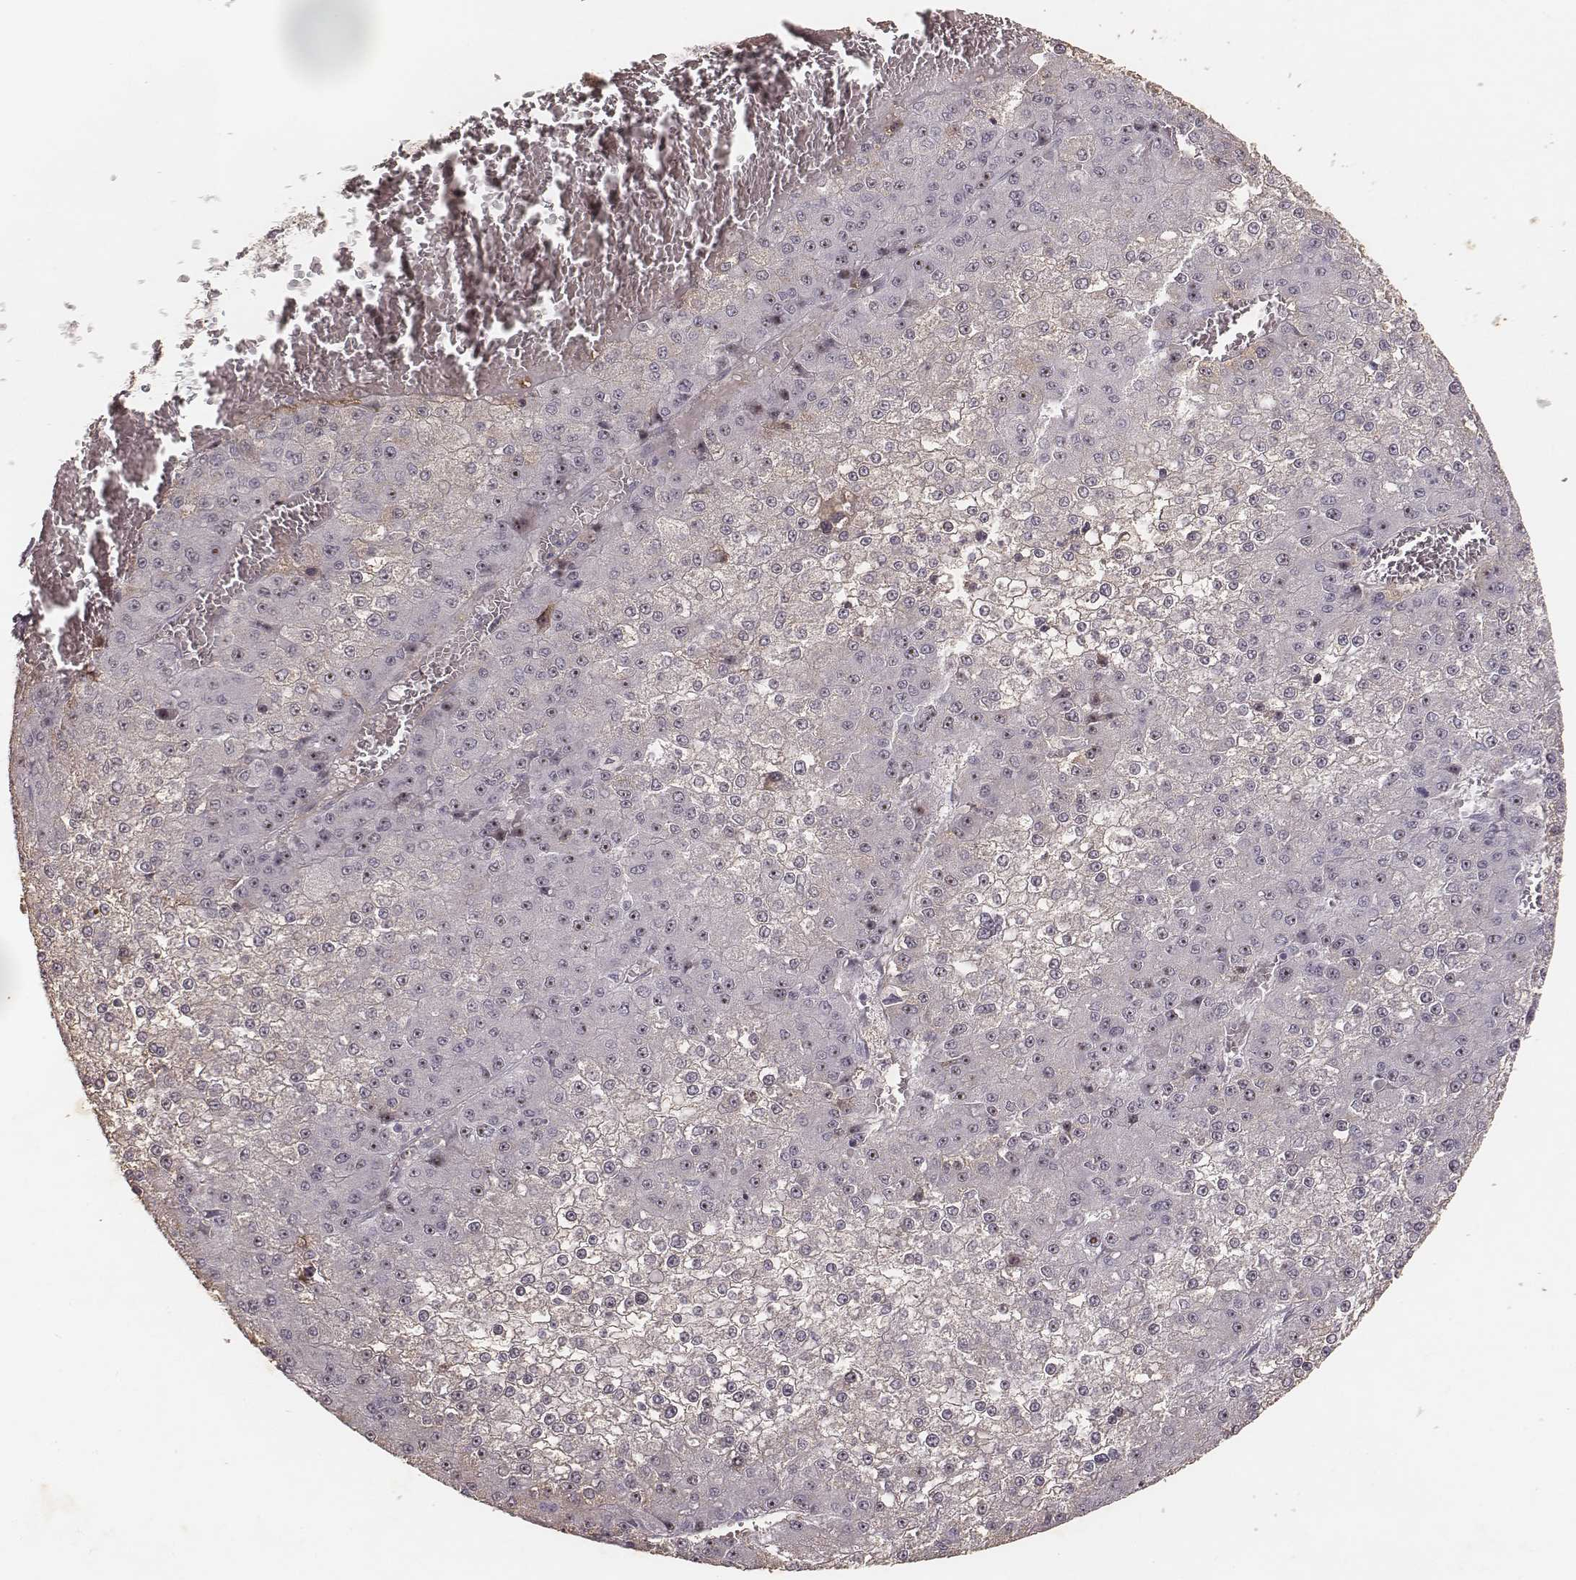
{"staining": {"intensity": "moderate", "quantity": "<25%", "location": "nuclear"}, "tissue": "liver cancer", "cell_type": "Tumor cells", "image_type": "cancer", "snomed": [{"axis": "morphology", "description": "Carcinoma, Hepatocellular, NOS"}, {"axis": "topography", "description": "Liver"}], "caption": "IHC image of human hepatocellular carcinoma (liver) stained for a protein (brown), which displays low levels of moderate nuclear positivity in approximately <25% of tumor cells.", "gene": "MADCAM1", "patient": {"sex": "female", "age": 73}}